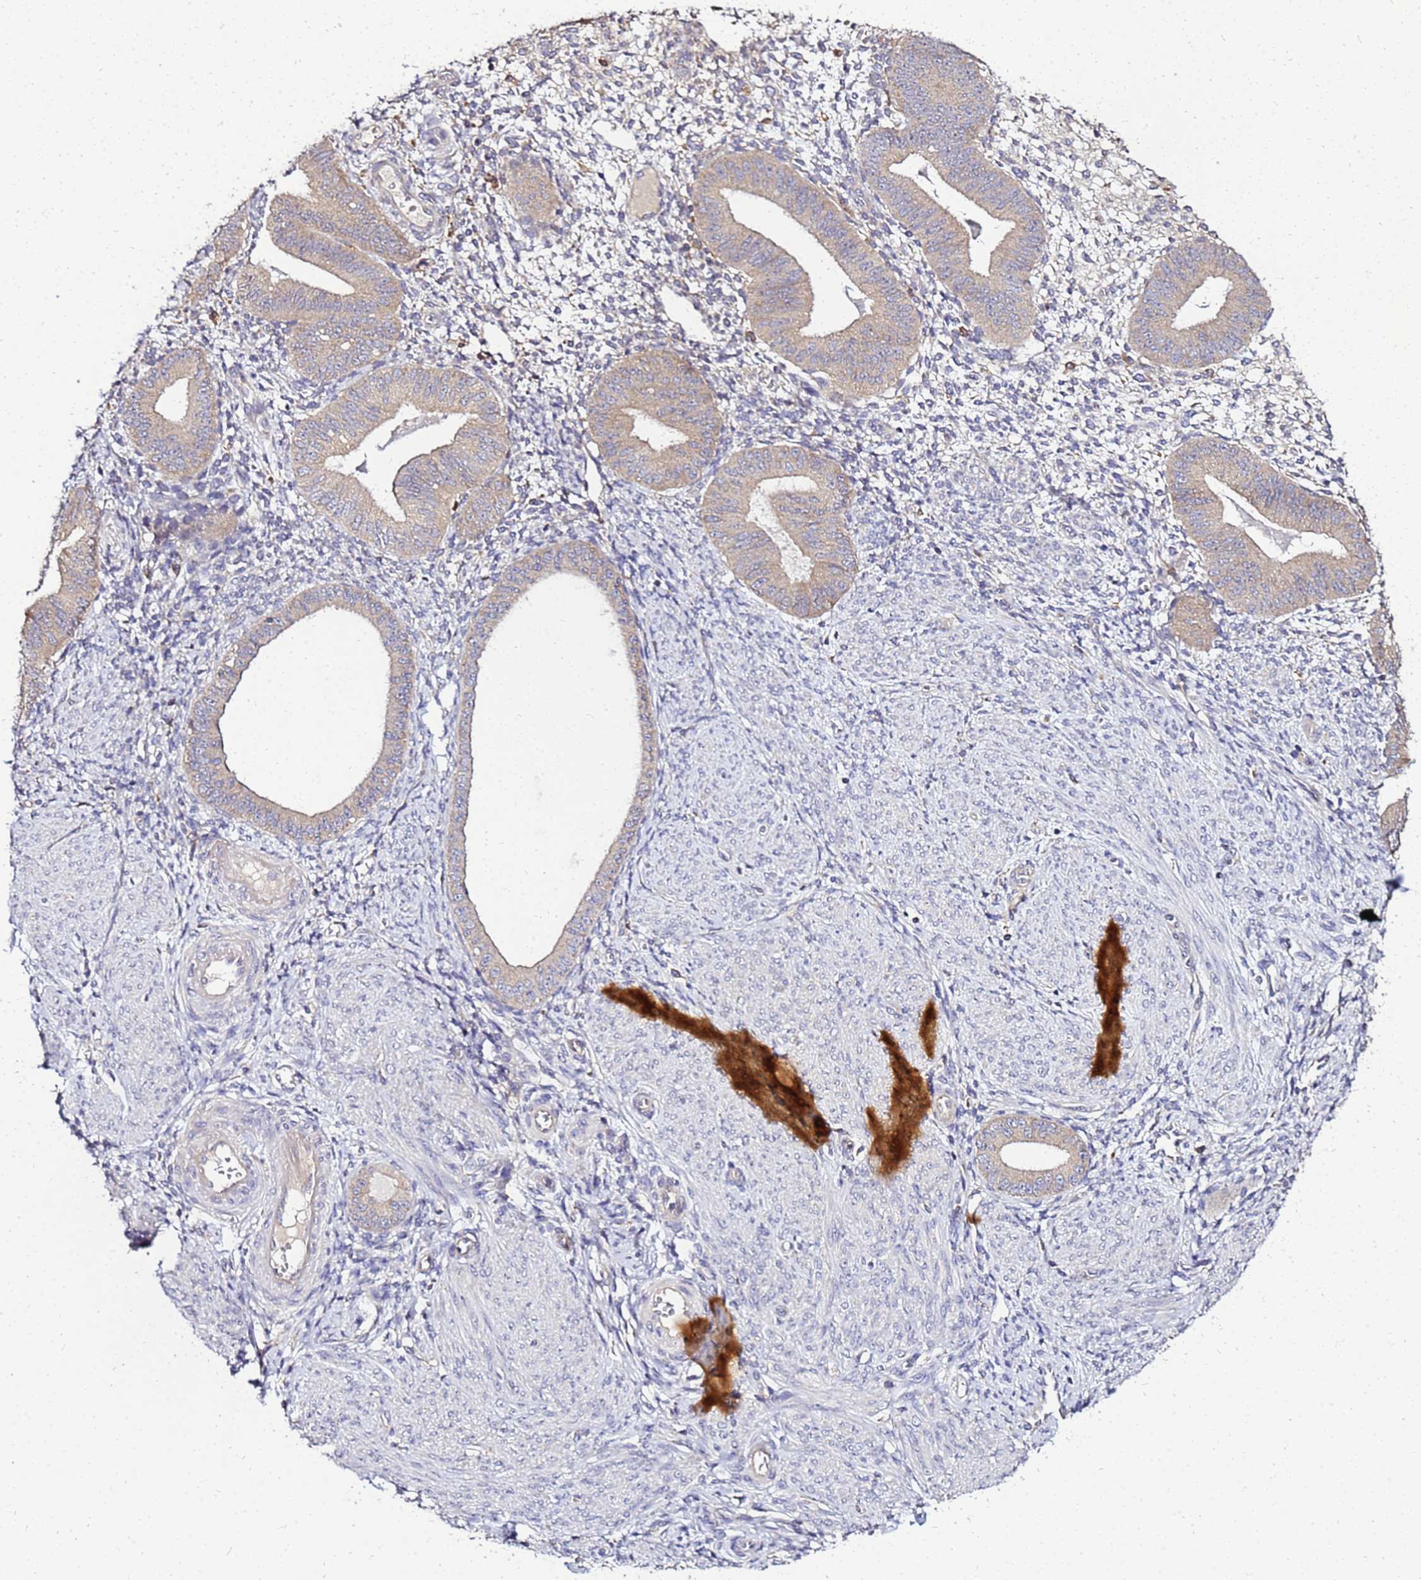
{"staining": {"intensity": "negative", "quantity": "none", "location": "none"}, "tissue": "endometrium", "cell_type": "Cells in endometrial stroma", "image_type": "normal", "snomed": [{"axis": "morphology", "description": "Normal tissue, NOS"}, {"axis": "topography", "description": "Endometrium"}], "caption": "A histopathology image of endometrium stained for a protein shows no brown staining in cells in endometrial stroma. The staining is performed using DAB brown chromogen with nuclei counter-stained in using hematoxylin.", "gene": "ADPGK", "patient": {"sex": "female", "age": 49}}